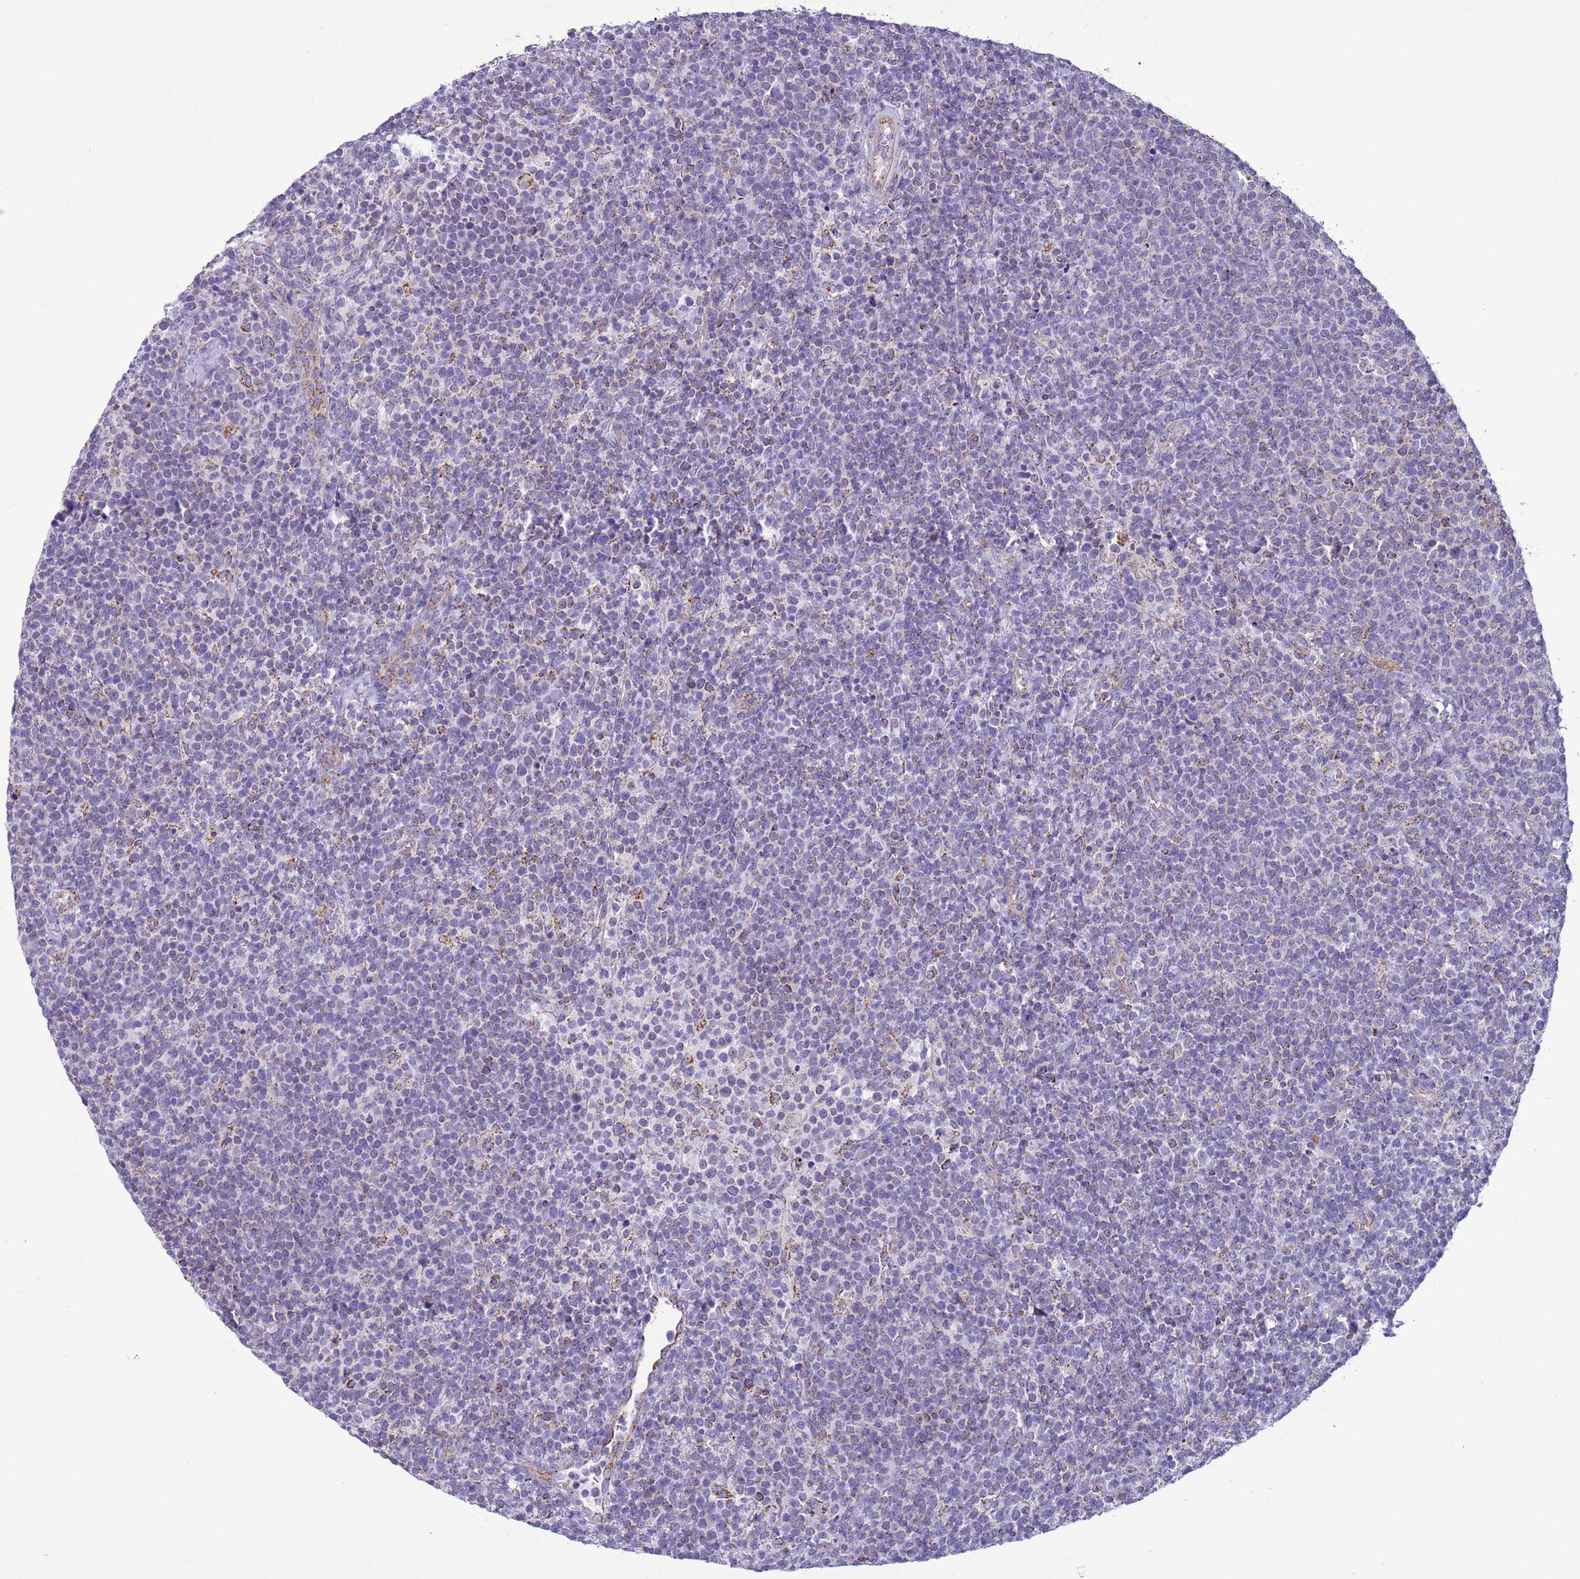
{"staining": {"intensity": "negative", "quantity": "none", "location": "none"}, "tissue": "lymphoma", "cell_type": "Tumor cells", "image_type": "cancer", "snomed": [{"axis": "morphology", "description": "Malignant lymphoma, non-Hodgkin's type, High grade"}, {"axis": "topography", "description": "Lymph node"}], "caption": "There is no significant staining in tumor cells of high-grade malignant lymphoma, non-Hodgkin's type. (DAB (3,3'-diaminobenzidine) IHC with hematoxylin counter stain).", "gene": "NCALD", "patient": {"sex": "male", "age": 61}}